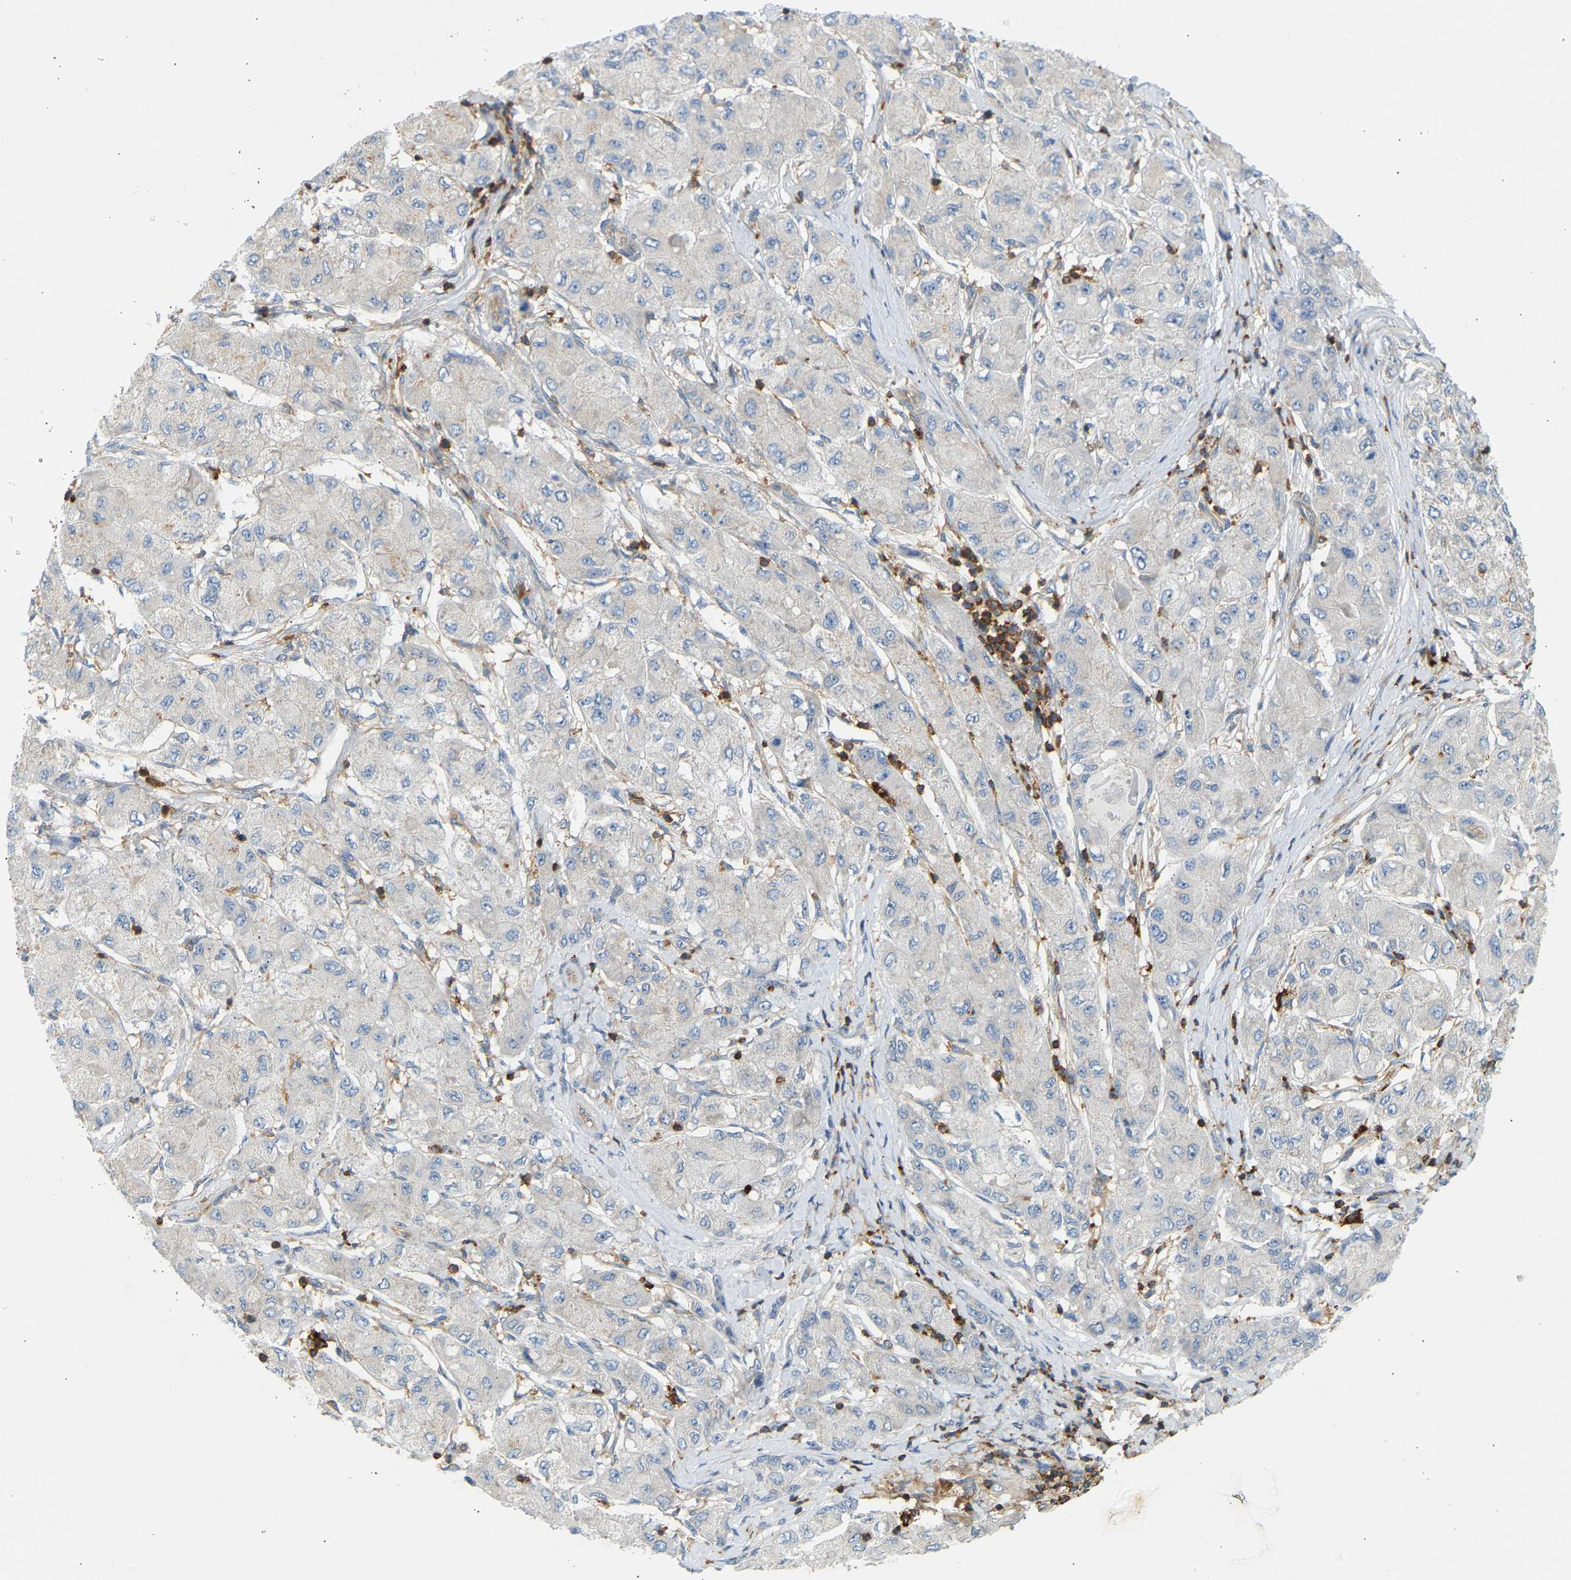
{"staining": {"intensity": "negative", "quantity": "none", "location": "none"}, "tissue": "liver cancer", "cell_type": "Tumor cells", "image_type": "cancer", "snomed": [{"axis": "morphology", "description": "Carcinoma, Hepatocellular, NOS"}, {"axis": "topography", "description": "Liver"}], "caption": "An IHC image of liver cancer (hepatocellular carcinoma) is shown. There is no staining in tumor cells of liver cancer (hepatocellular carcinoma).", "gene": "FNBP1", "patient": {"sex": "male", "age": 80}}